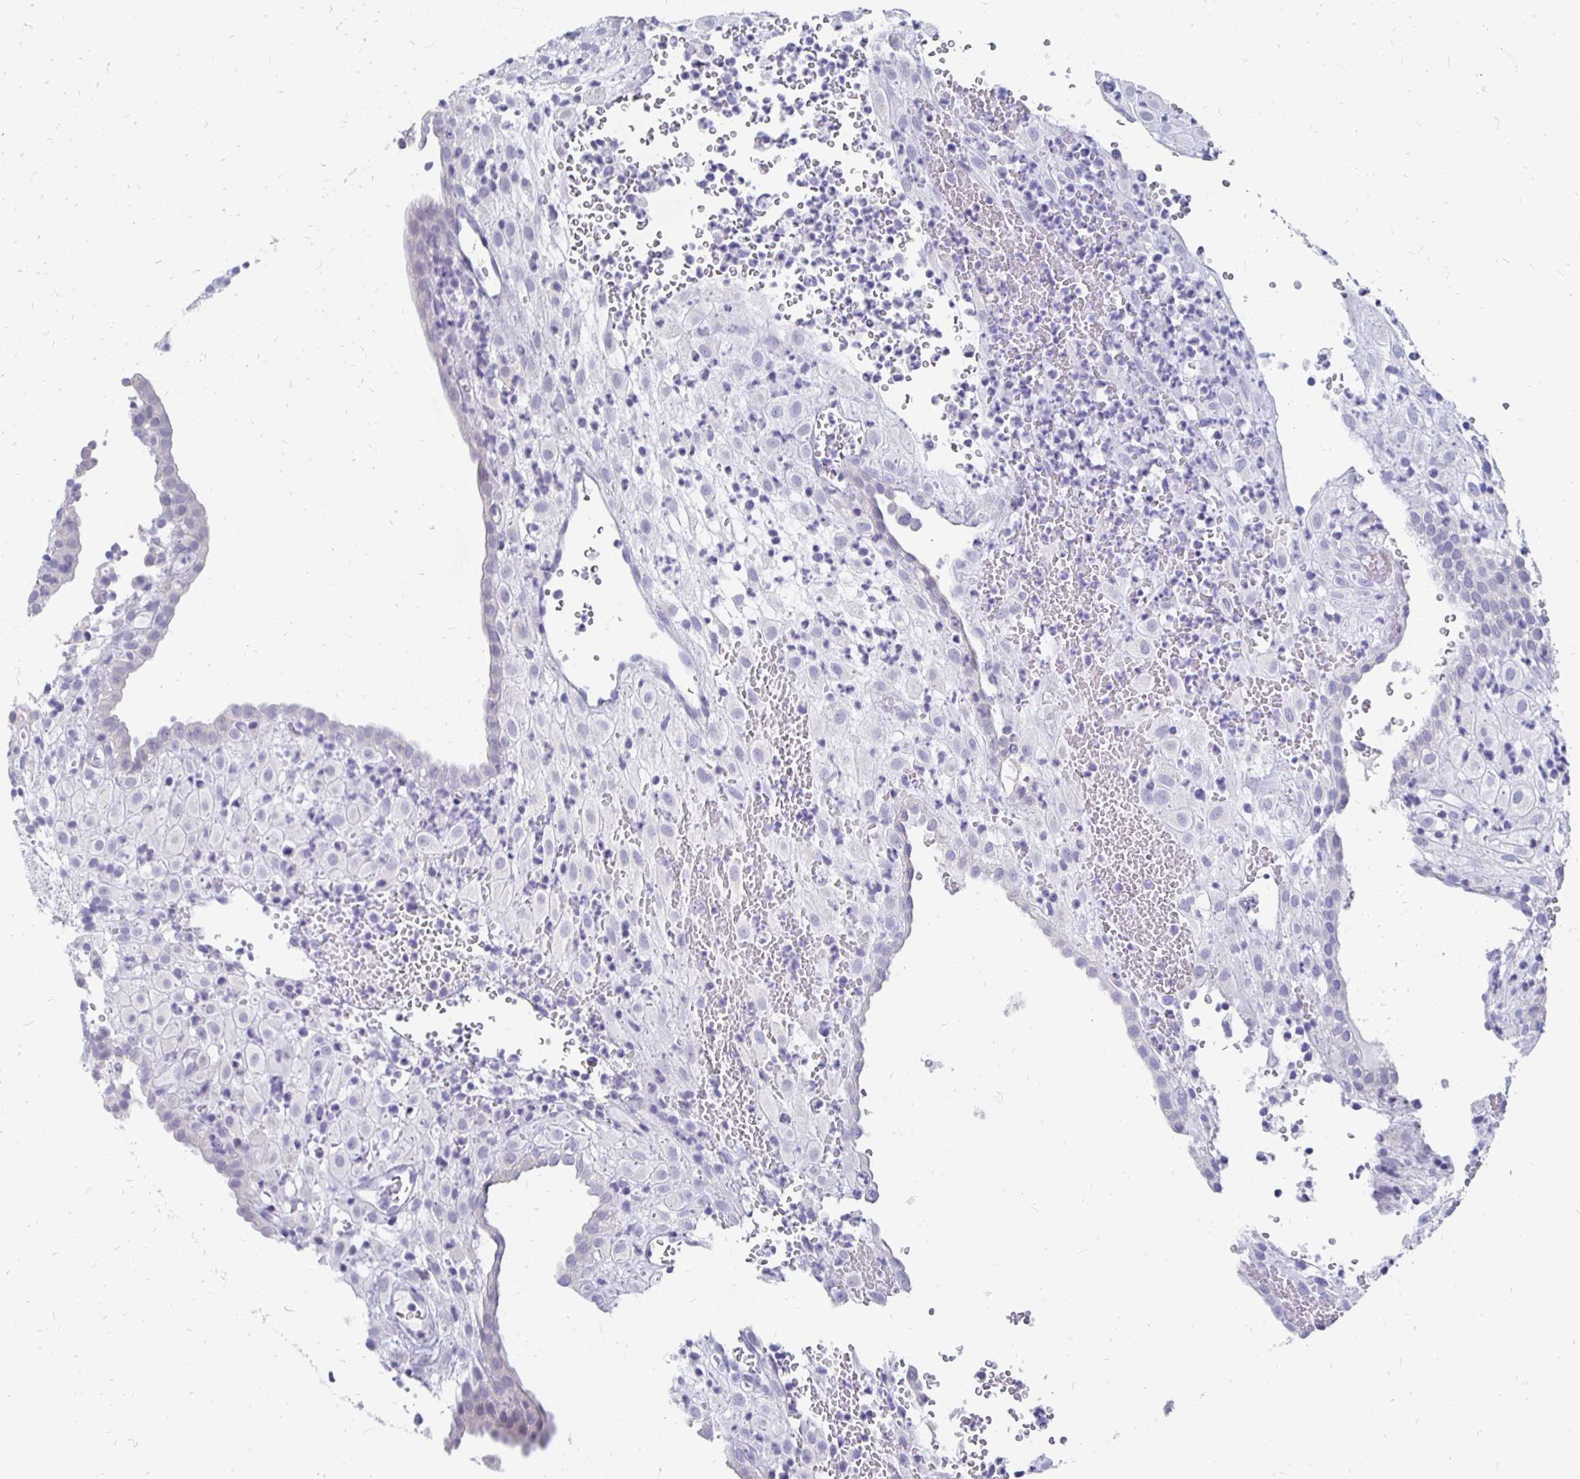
{"staining": {"intensity": "negative", "quantity": "none", "location": "none"}, "tissue": "placenta", "cell_type": "Decidual cells", "image_type": "normal", "snomed": [{"axis": "morphology", "description": "Normal tissue, NOS"}, {"axis": "topography", "description": "Placenta"}], "caption": "This is an immunohistochemistry (IHC) micrograph of unremarkable placenta. There is no positivity in decidual cells.", "gene": "SYCP3", "patient": {"sex": "female", "age": 24}}